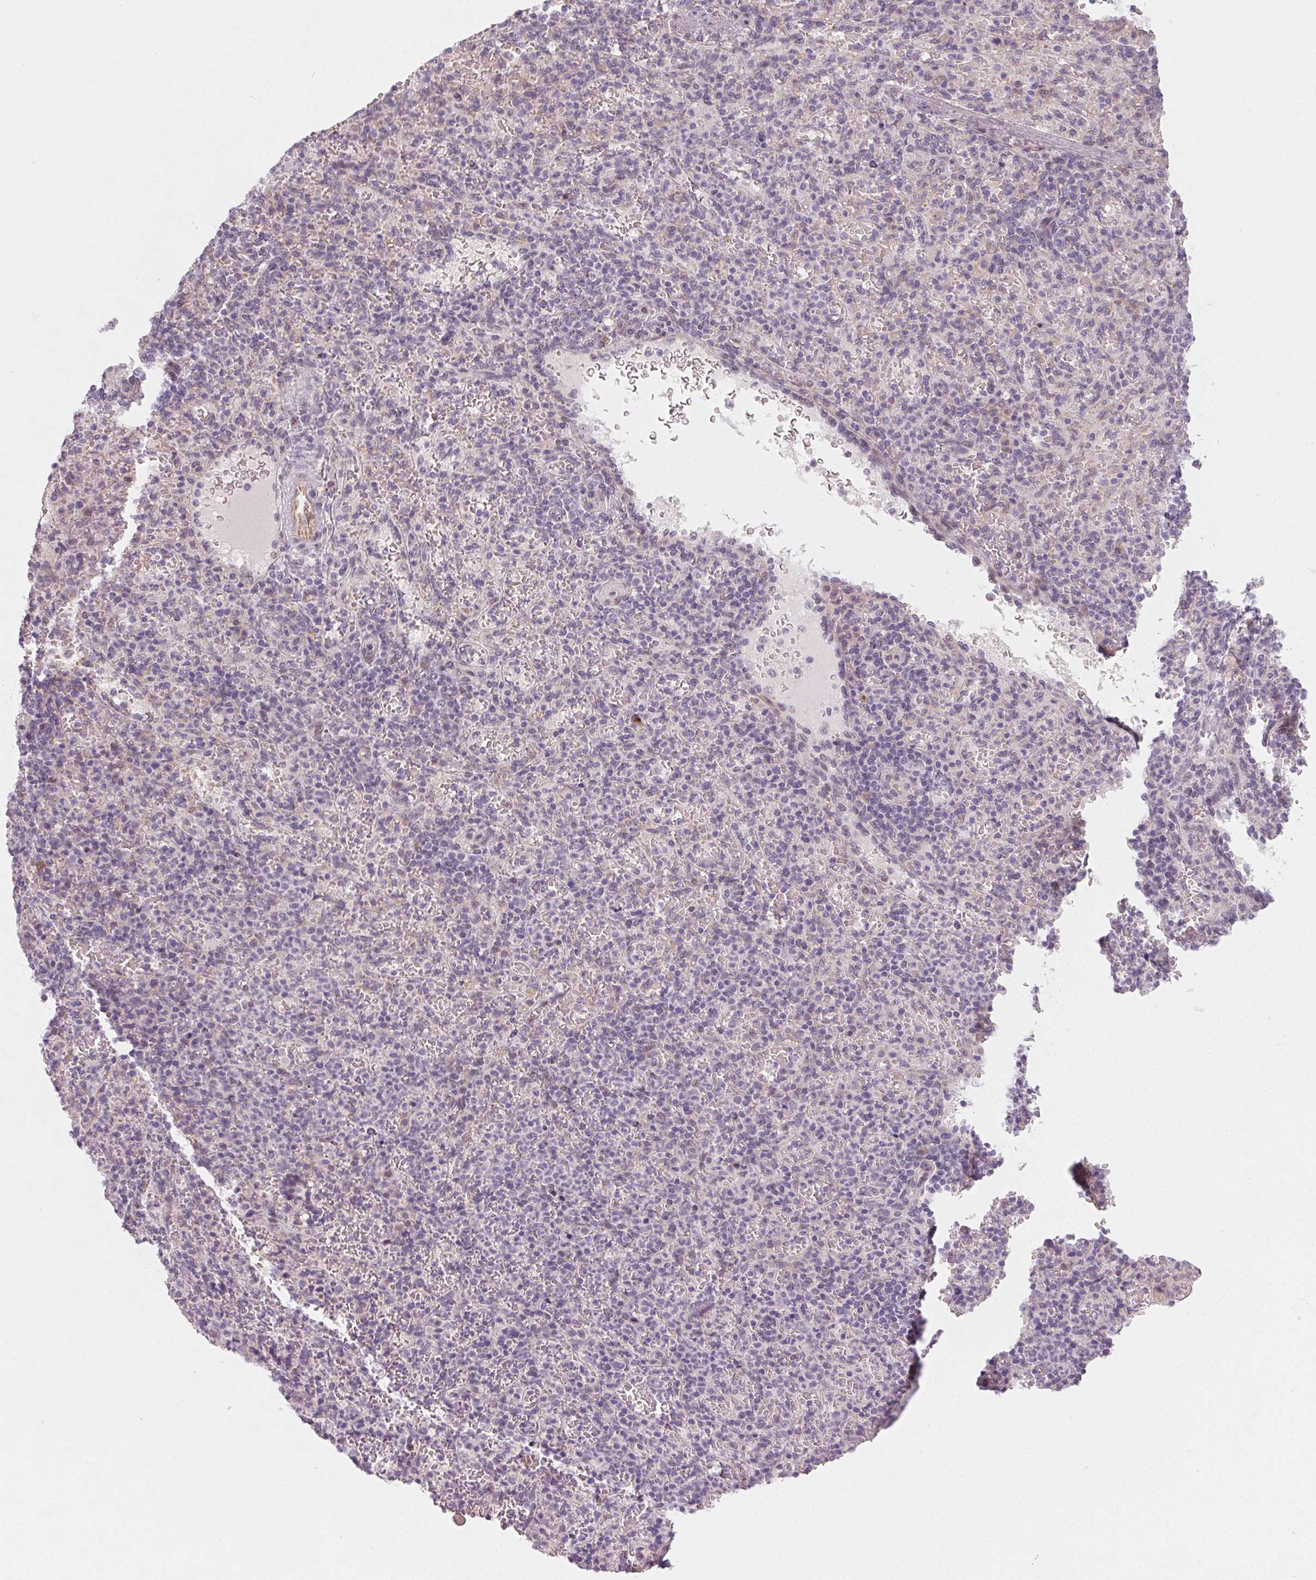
{"staining": {"intensity": "negative", "quantity": "none", "location": "none"}, "tissue": "spleen", "cell_type": "Cells in red pulp", "image_type": "normal", "snomed": [{"axis": "morphology", "description": "Normal tissue, NOS"}, {"axis": "topography", "description": "Spleen"}], "caption": "The histopathology image demonstrates no significant positivity in cells in red pulp of spleen. Brightfield microscopy of immunohistochemistry stained with DAB (3,3'-diaminobenzidine) (brown) and hematoxylin (blue), captured at high magnification.", "gene": "CCDC96", "patient": {"sex": "female", "age": 74}}